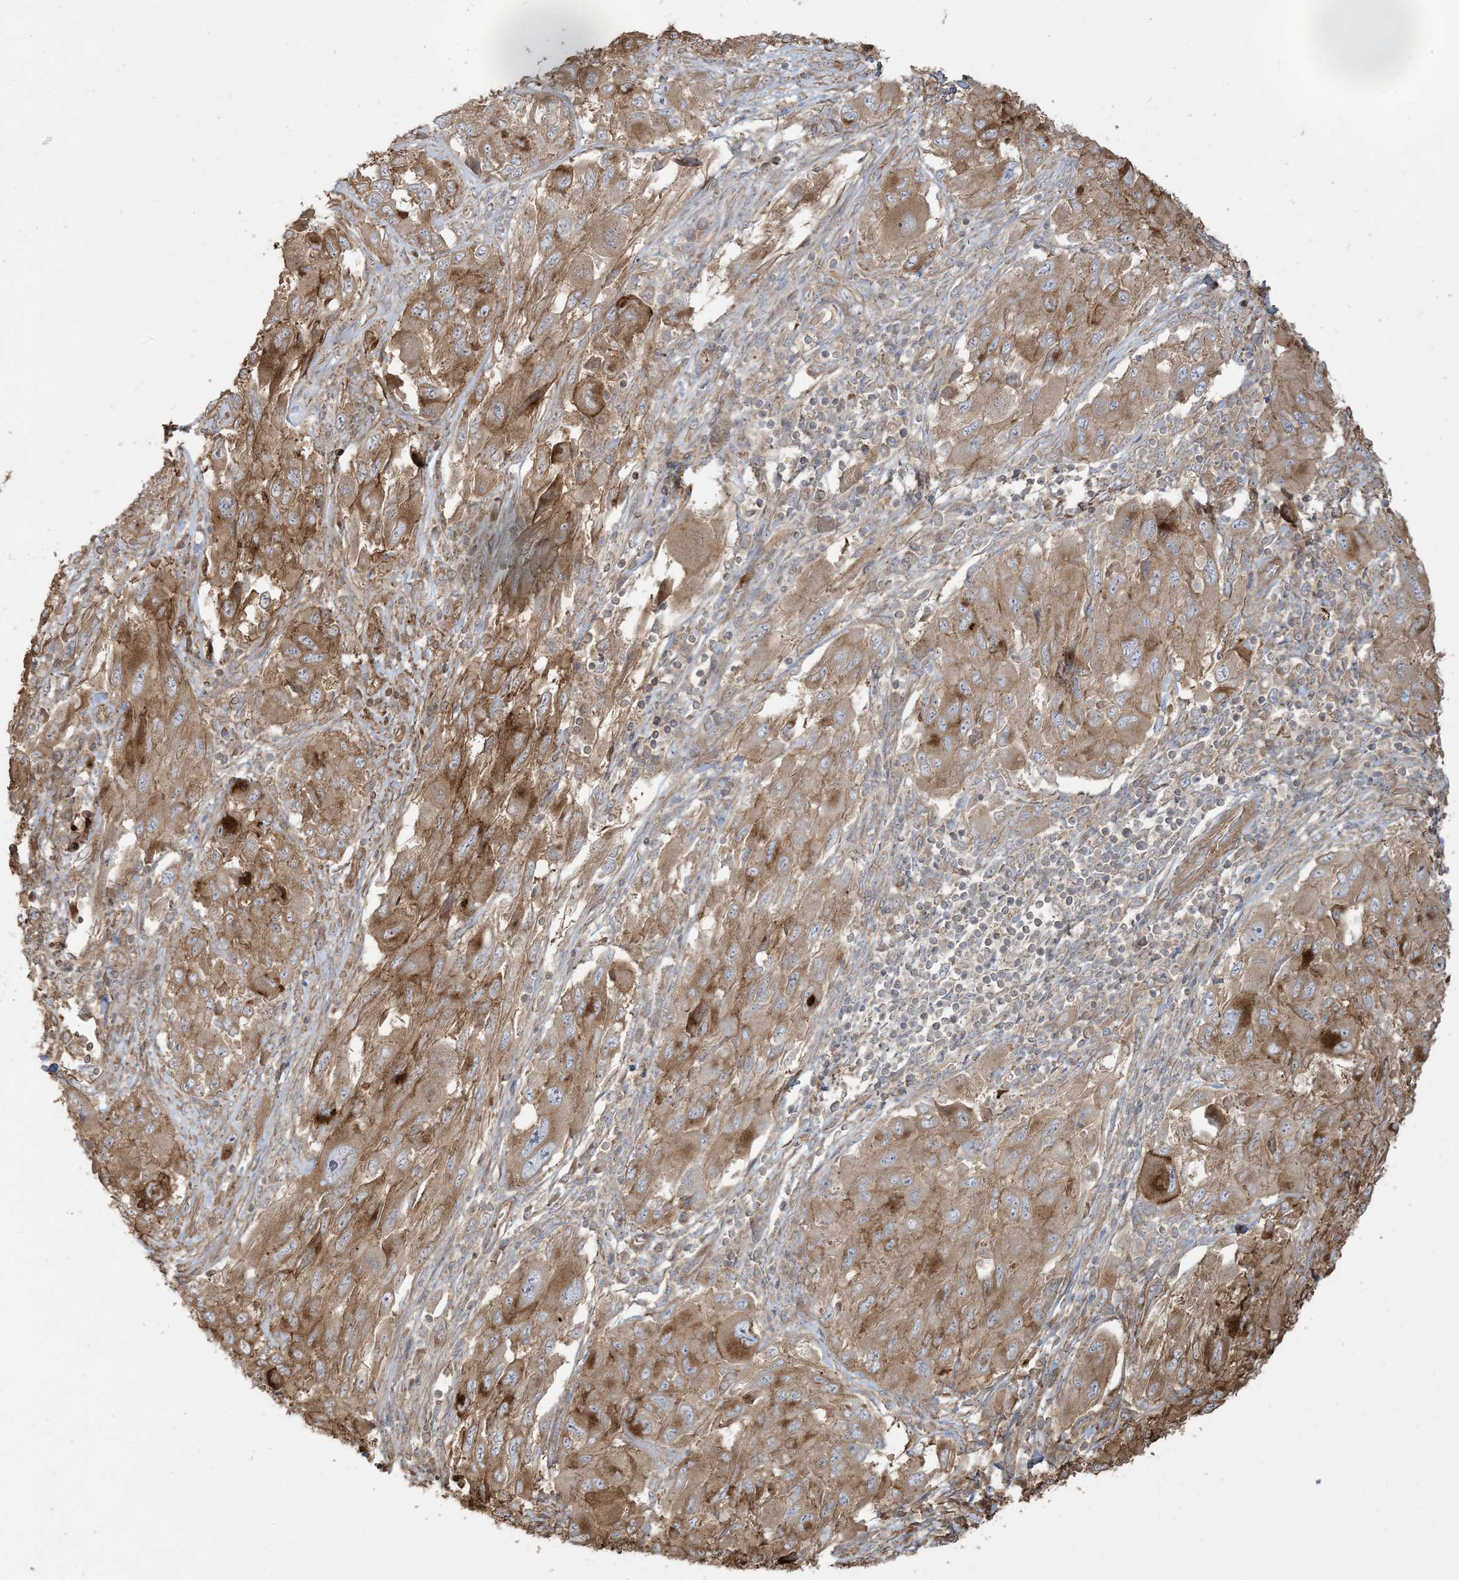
{"staining": {"intensity": "moderate", "quantity": ">75%", "location": "cytoplasmic/membranous"}, "tissue": "melanoma", "cell_type": "Tumor cells", "image_type": "cancer", "snomed": [{"axis": "morphology", "description": "Malignant melanoma, NOS"}, {"axis": "topography", "description": "Skin"}], "caption": "Malignant melanoma stained with immunohistochemistry (IHC) displays moderate cytoplasmic/membranous positivity in about >75% of tumor cells. The staining was performed using DAB (3,3'-diaminobenzidine), with brown indicating positive protein expression. Nuclei are stained blue with hematoxylin.", "gene": "KLHL18", "patient": {"sex": "female", "age": 91}}